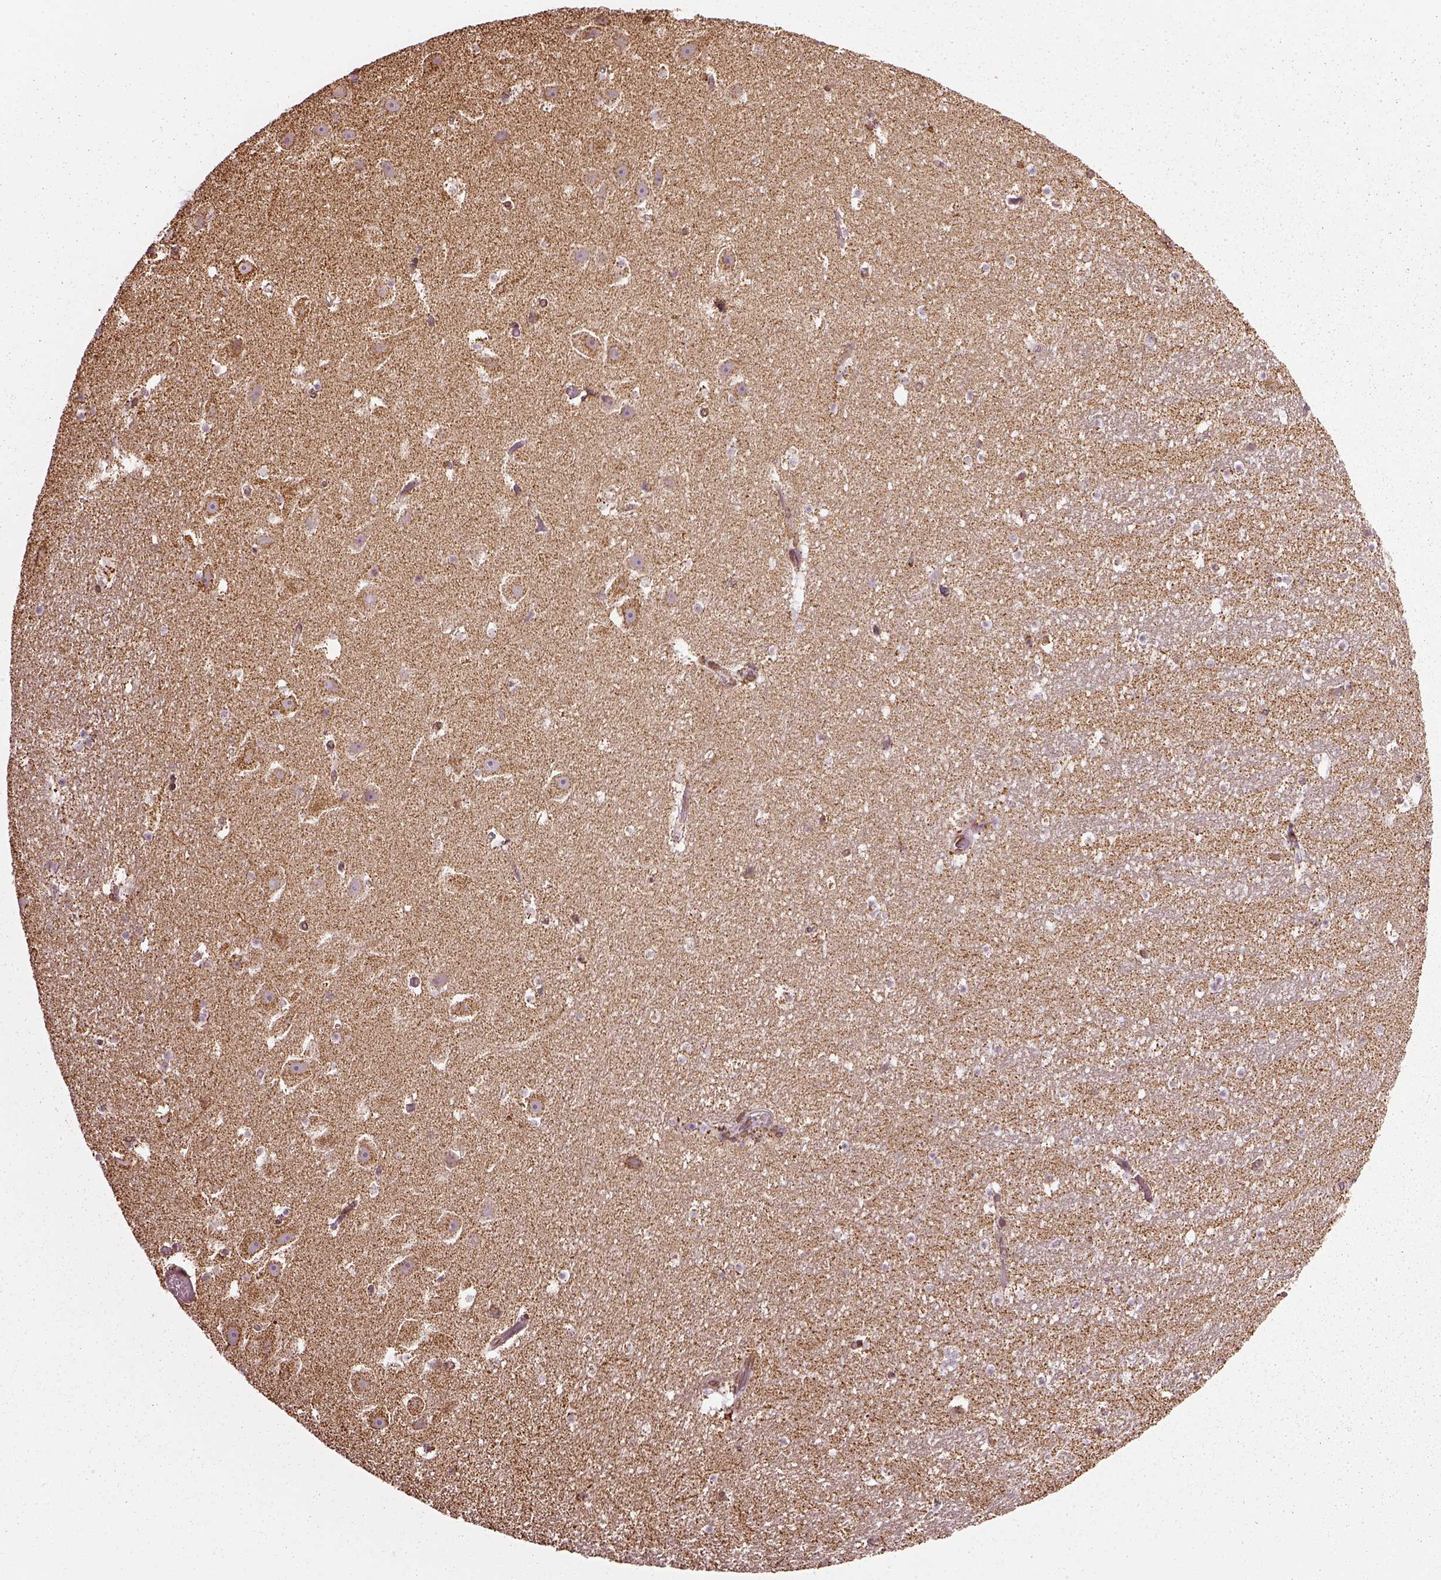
{"staining": {"intensity": "moderate", "quantity": "25%-75%", "location": "cytoplasmic/membranous"}, "tissue": "hippocampus", "cell_type": "Glial cells", "image_type": "normal", "snomed": [{"axis": "morphology", "description": "Normal tissue, NOS"}, {"axis": "topography", "description": "Hippocampus"}], "caption": "A brown stain highlights moderate cytoplasmic/membranous staining of a protein in glial cells of normal human hippocampus.", "gene": "ACOT2", "patient": {"sex": "male", "age": 26}}